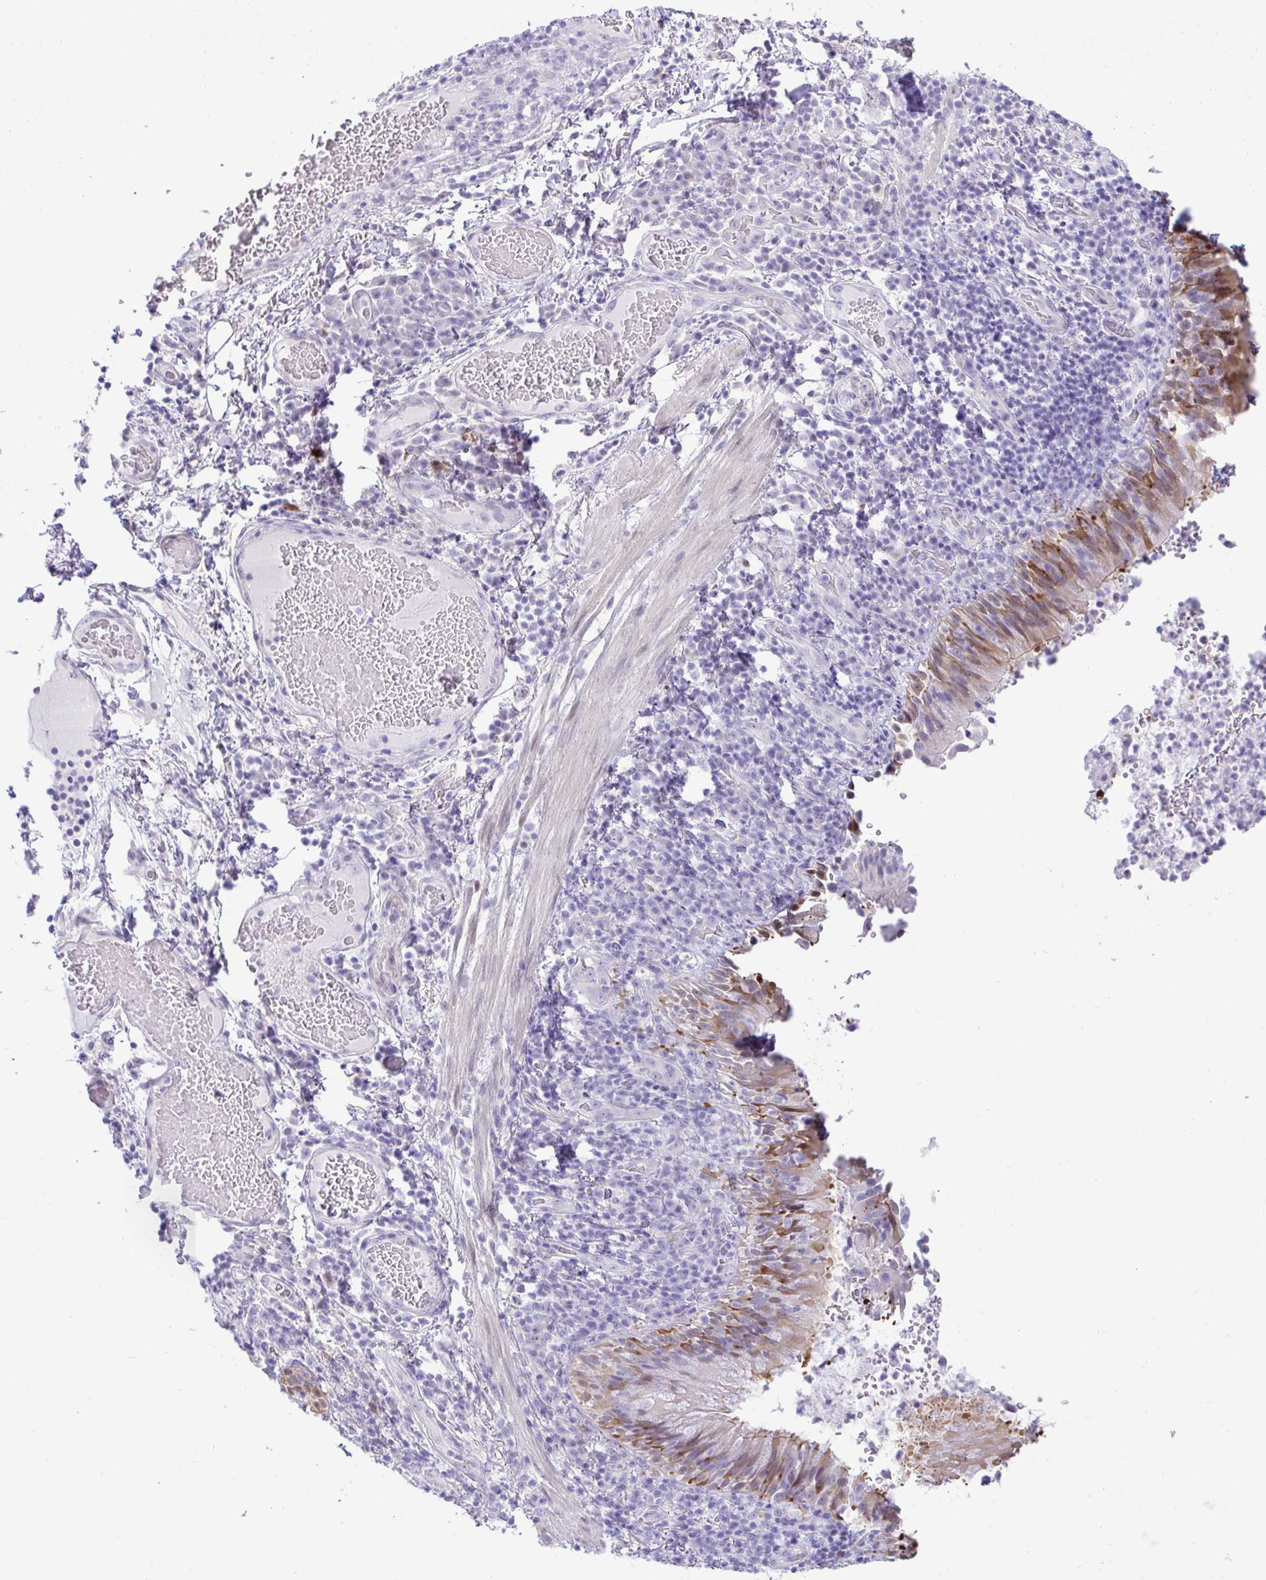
{"staining": {"intensity": "moderate", "quantity": "25%-75%", "location": "cytoplasmic/membranous"}, "tissue": "bronchus", "cell_type": "Respiratory epithelial cells", "image_type": "normal", "snomed": [{"axis": "morphology", "description": "Normal tissue, NOS"}, {"axis": "topography", "description": "Lymph node"}, {"axis": "topography", "description": "Bronchus"}], "caption": "Approximately 25%-75% of respiratory epithelial cells in normal human bronchus exhibit moderate cytoplasmic/membranous protein staining as visualized by brown immunohistochemical staining.", "gene": "ZNF485", "patient": {"sex": "male", "age": 56}}